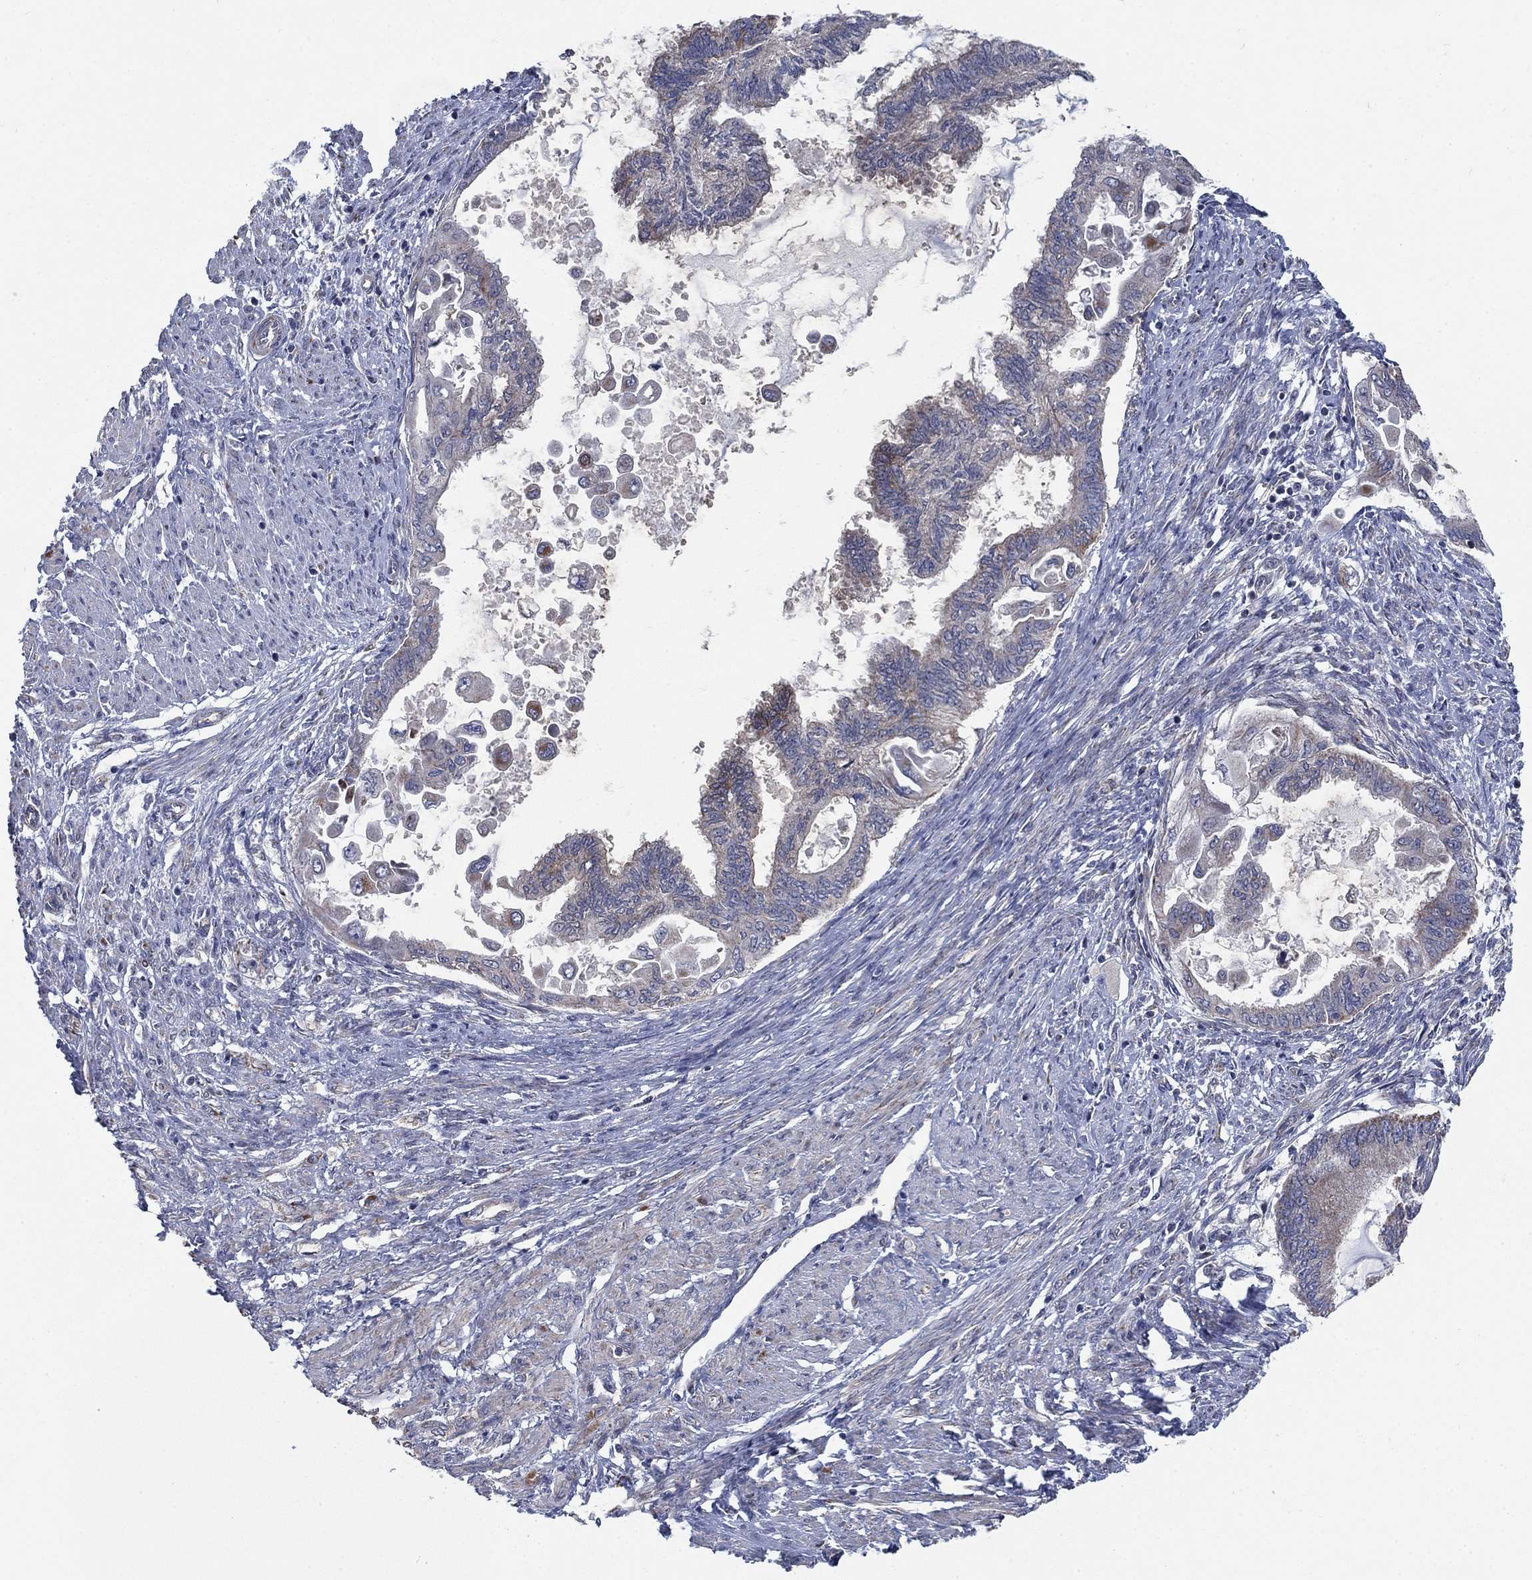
{"staining": {"intensity": "weak", "quantity": "<25%", "location": "cytoplasmic/membranous"}, "tissue": "endometrial cancer", "cell_type": "Tumor cells", "image_type": "cancer", "snomed": [{"axis": "morphology", "description": "Adenocarcinoma, NOS"}, {"axis": "topography", "description": "Endometrium"}], "caption": "A high-resolution micrograph shows immunohistochemistry staining of endometrial adenocarcinoma, which exhibits no significant staining in tumor cells.", "gene": "NME7", "patient": {"sex": "female", "age": 86}}